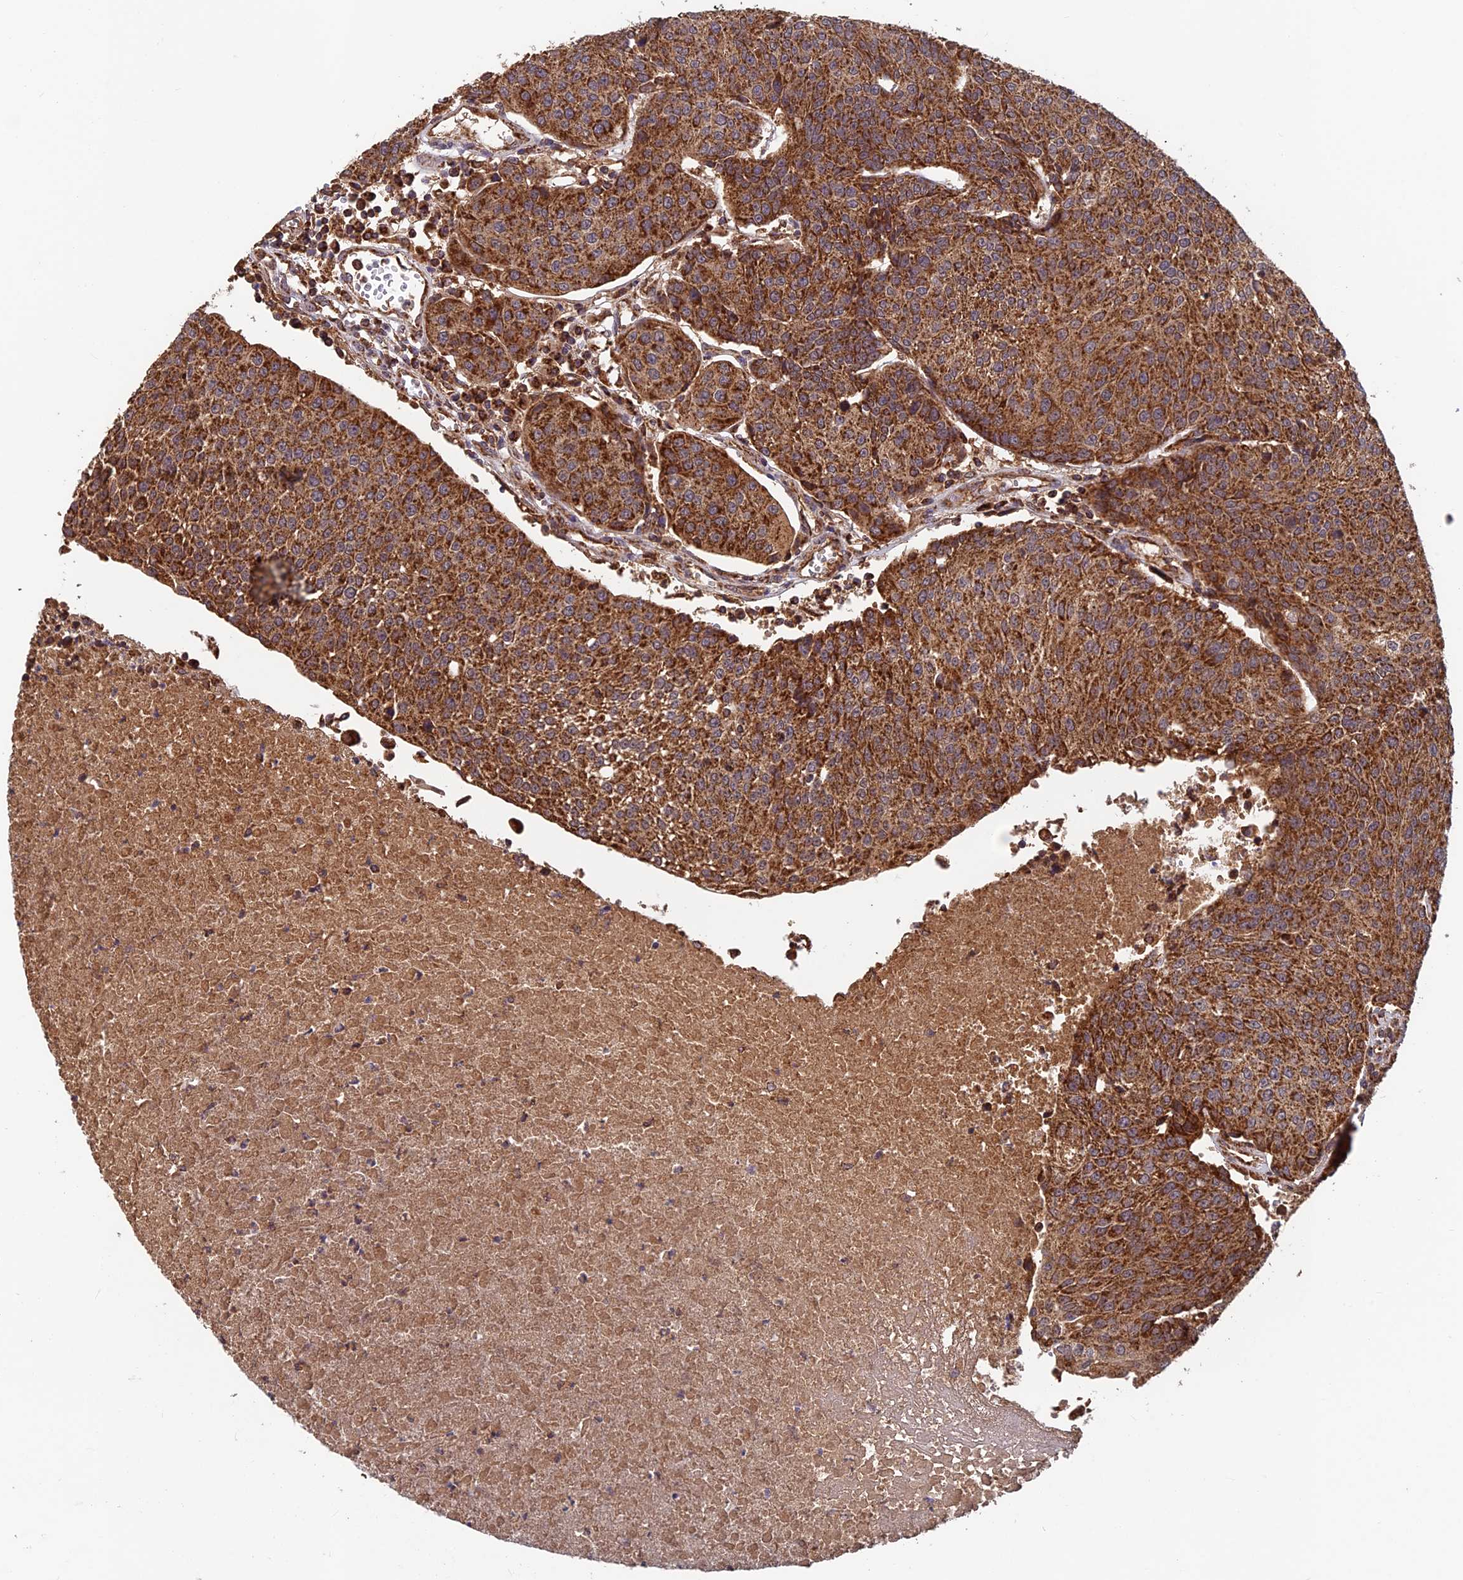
{"staining": {"intensity": "strong", "quantity": ">75%", "location": "cytoplasmic/membranous"}, "tissue": "urothelial cancer", "cell_type": "Tumor cells", "image_type": "cancer", "snomed": [{"axis": "morphology", "description": "Urothelial carcinoma, High grade"}, {"axis": "topography", "description": "Urinary bladder"}], "caption": "An image showing strong cytoplasmic/membranous staining in approximately >75% of tumor cells in urothelial carcinoma (high-grade), as visualized by brown immunohistochemical staining.", "gene": "CCDC15", "patient": {"sex": "female", "age": 85}}